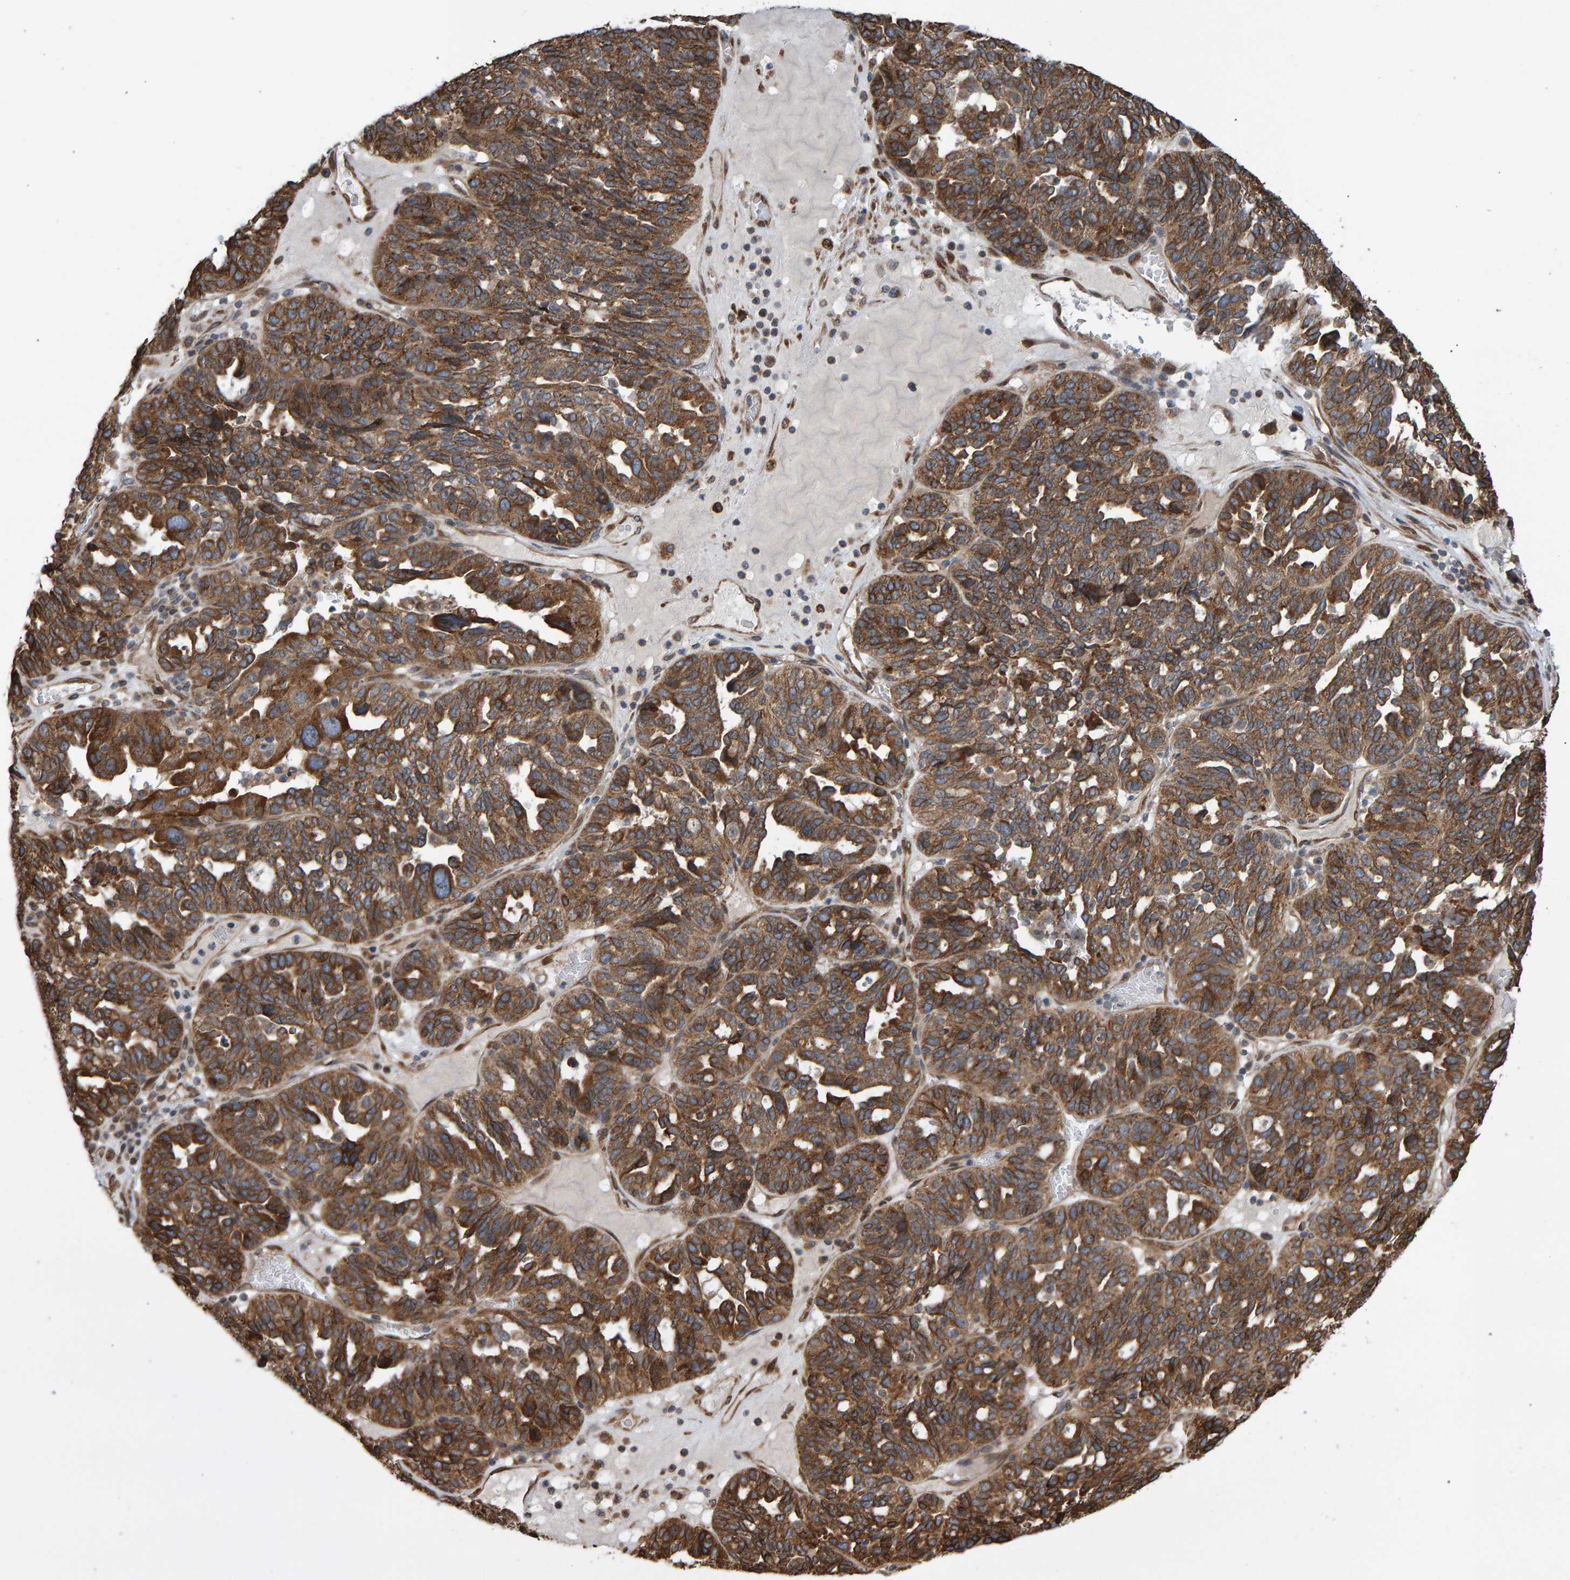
{"staining": {"intensity": "strong", "quantity": ">75%", "location": "cytoplasmic/membranous"}, "tissue": "ovarian cancer", "cell_type": "Tumor cells", "image_type": "cancer", "snomed": [{"axis": "morphology", "description": "Cystadenocarcinoma, serous, NOS"}, {"axis": "topography", "description": "Ovary"}], "caption": "This micrograph demonstrates ovarian cancer stained with immunohistochemistry to label a protein in brown. The cytoplasmic/membranous of tumor cells show strong positivity for the protein. Nuclei are counter-stained blue.", "gene": "FAM117A", "patient": {"sex": "female", "age": 59}}